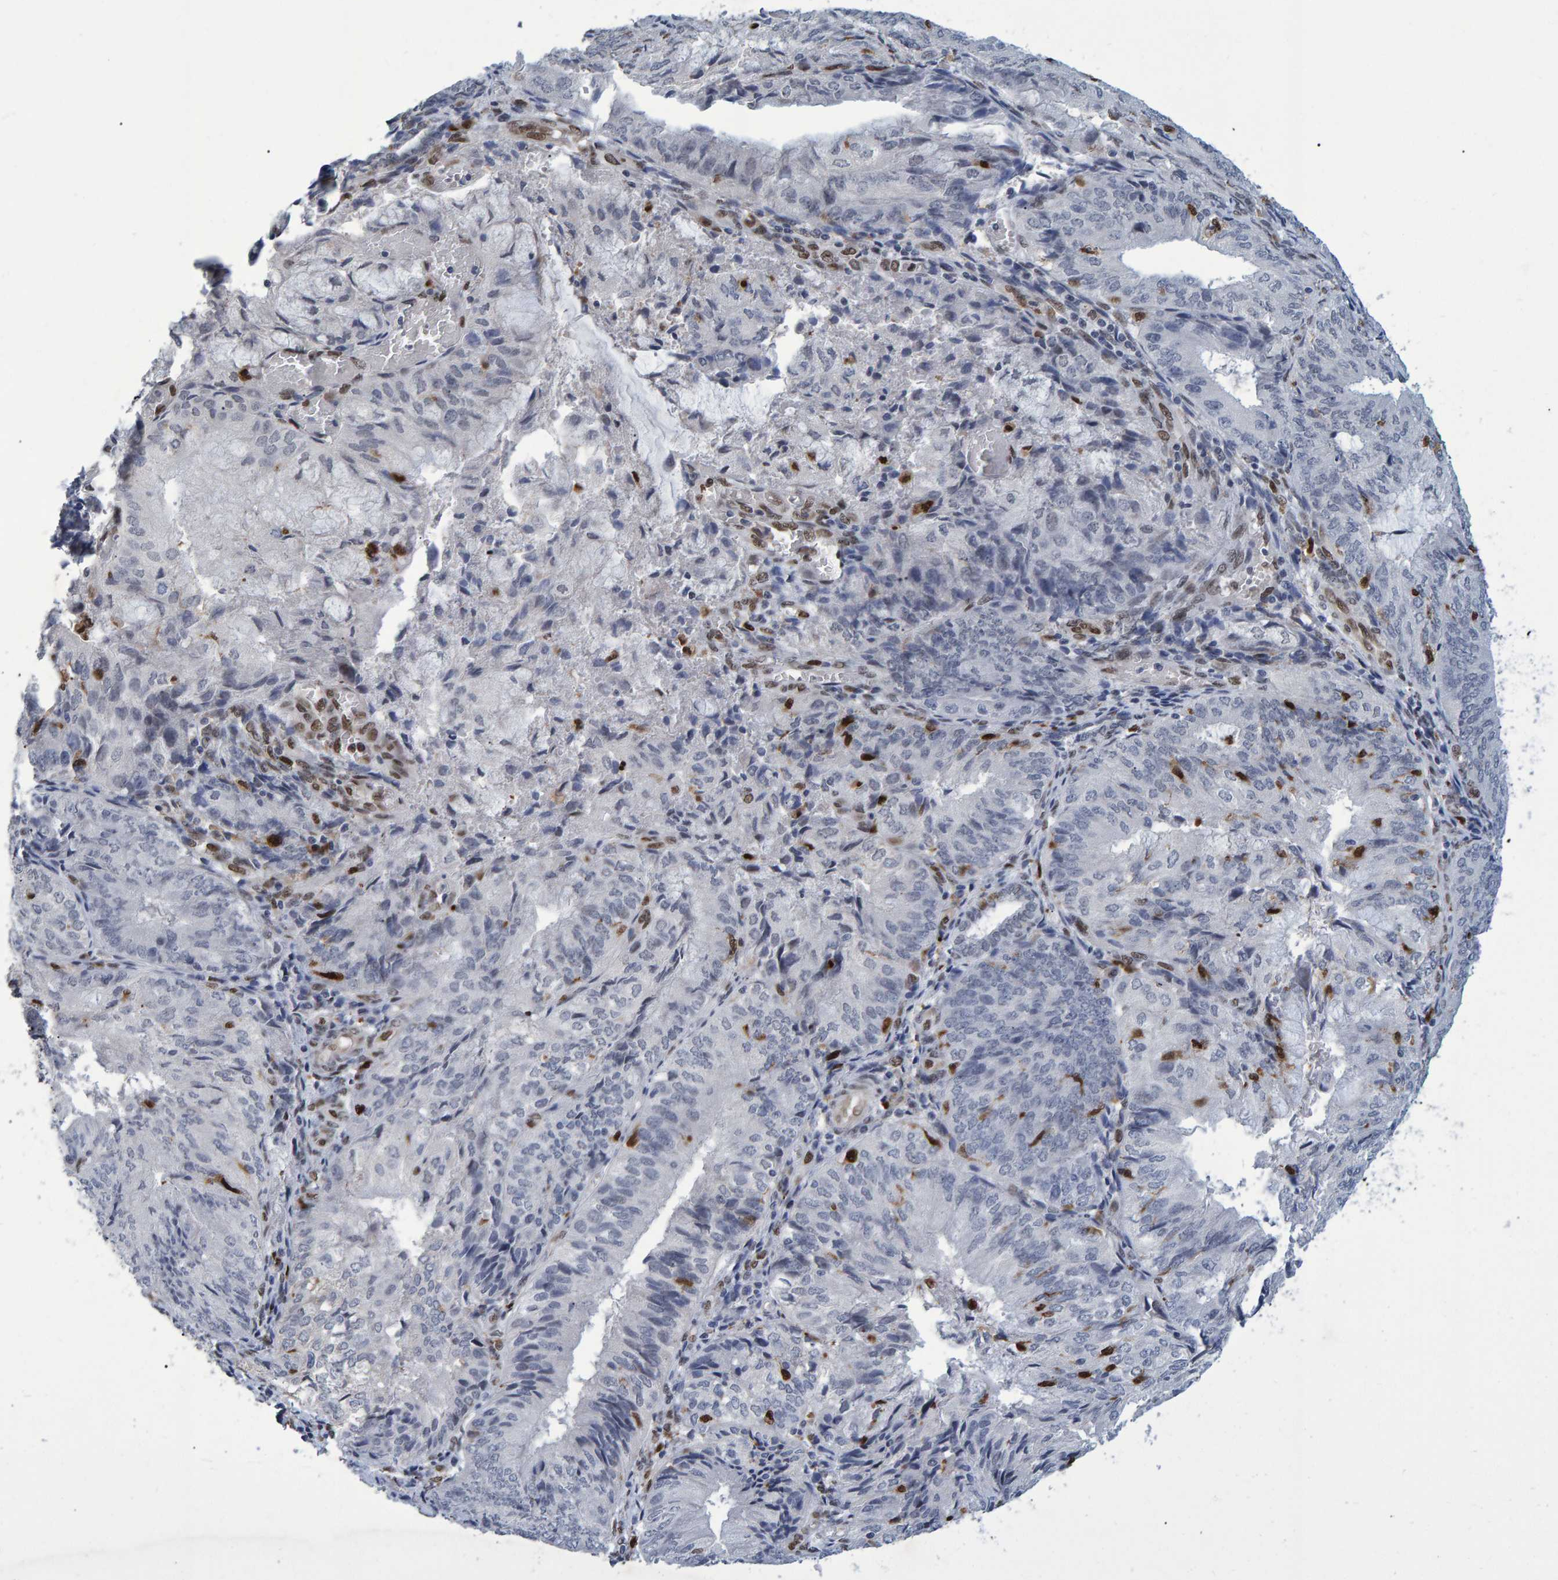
{"staining": {"intensity": "negative", "quantity": "none", "location": "none"}, "tissue": "endometrial cancer", "cell_type": "Tumor cells", "image_type": "cancer", "snomed": [{"axis": "morphology", "description": "Adenocarcinoma, NOS"}, {"axis": "topography", "description": "Endometrium"}], "caption": "DAB immunohistochemical staining of human endometrial cancer (adenocarcinoma) exhibits no significant positivity in tumor cells.", "gene": "QKI", "patient": {"sex": "female", "age": 81}}